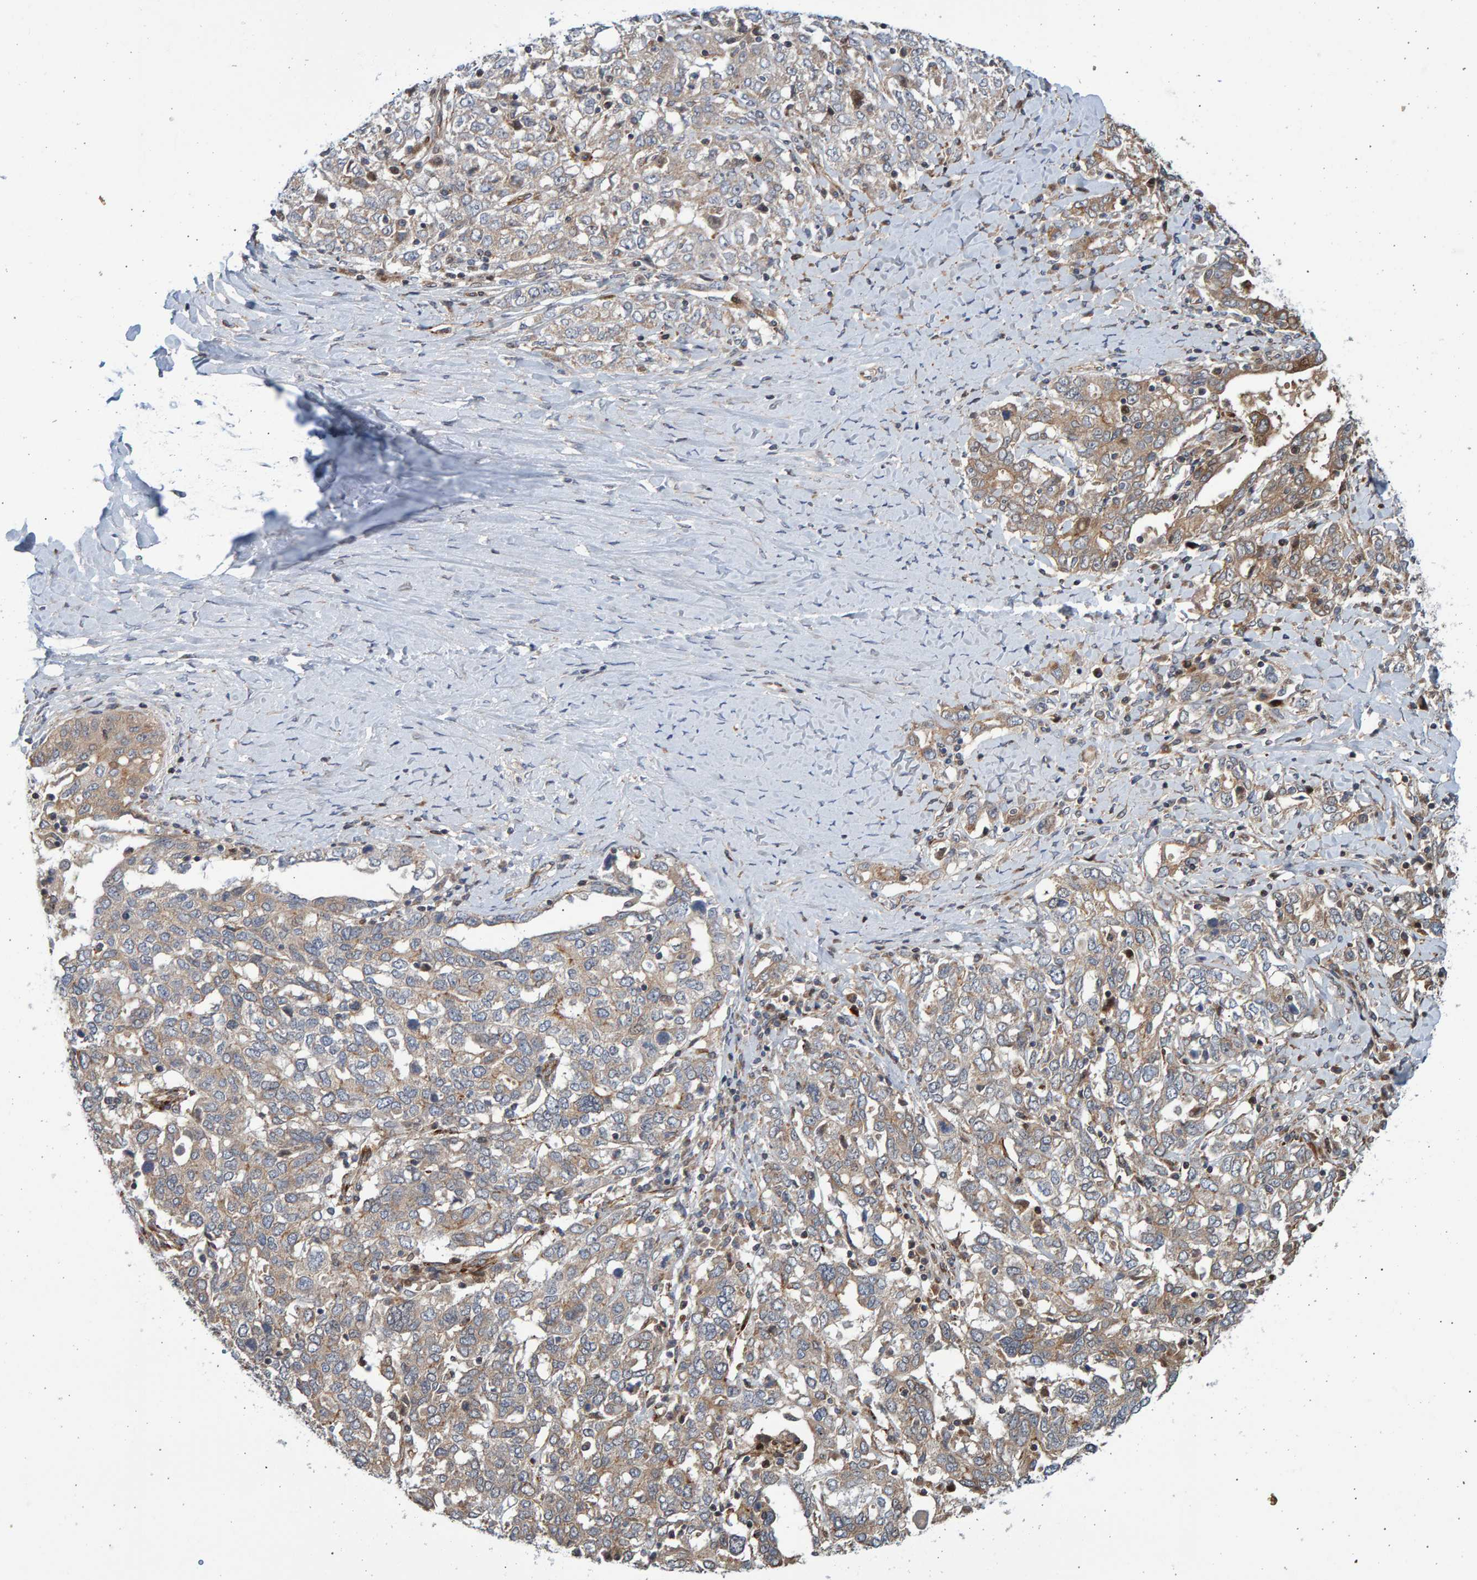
{"staining": {"intensity": "weak", "quantity": "25%-75%", "location": "cytoplasmic/membranous"}, "tissue": "ovarian cancer", "cell_type": "Tumor cells", "image_type": "cancer", "snomed": [{"axis": "morphology", "description": "Carcinoma, endometroid"}, {"axis": "topography", "description": "Ovary"}], "caption": "Protein staining of ovarian cancer (endometroid carcinoma) tissue exhibits weak cytoplasmic/membranous expression in about 25%-75% of tumor cells. (Stains: DAB (3,3'-diaminobenzidine) in brown, nuclei in blue, Microscopy: brightfield microscopy at high magnification).", "gene": "LRBA", "patient": {"sex": "female", "age": 62}}